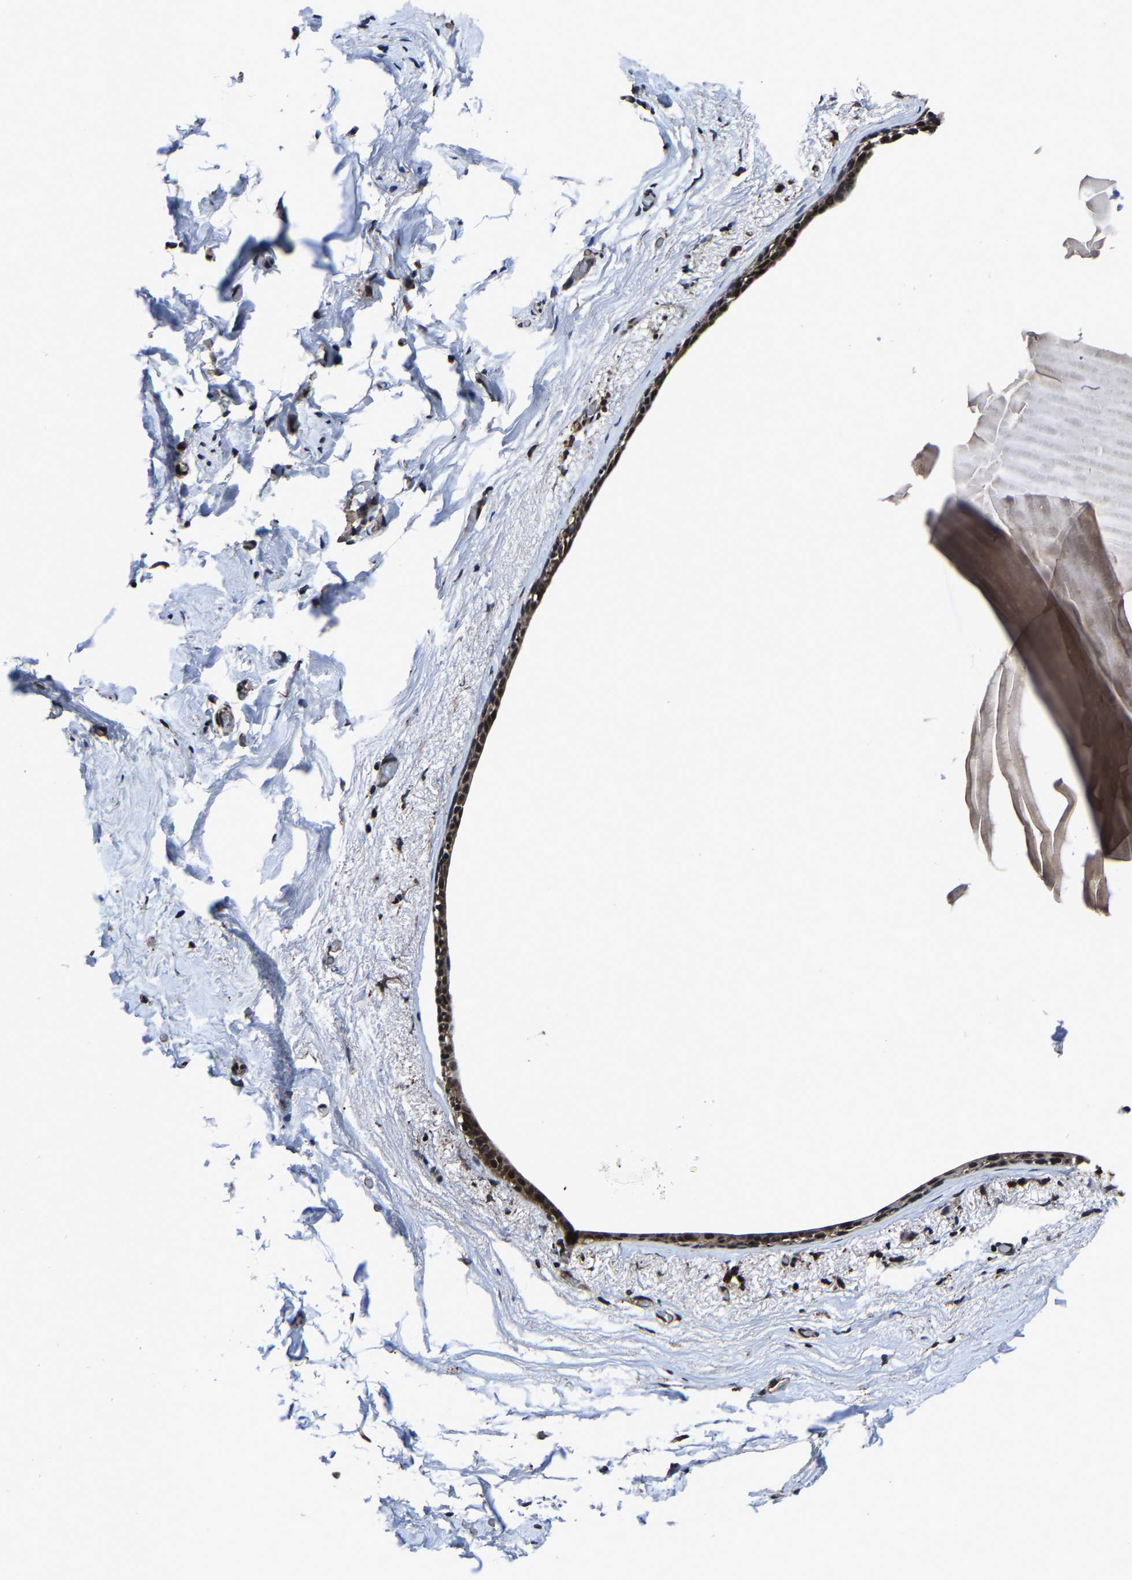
{"staining": {"intensity": "moderate", "quantity": ">75%", "location": "cytoplasmic/membranous,nuclear"}, "tissue": "breast", "cell_type": "Glandular cells", "image_type": "normal", "snomed": [{"axis": "morphology", "description": "Normal tissue, NOS"}, {"axis": "topography", "description": "Breast"}], "caption": "Immunohistochemistry staining of unremarkable breast, which shows medium levels of moderate cytoplasmic/membranous,nuclear staining in approximately >75% of glandular cells indicating moderate cytoplasmic/membranous,nuclear protein expression. The staining was performed using DAB (3,3'-diaminobenzidine) (brown) for protein detection and nuclei were counterstained in hematoxylin (blue).", "gene": "ZCCHC7", "patient": {"sex": "female", "age": 62}}